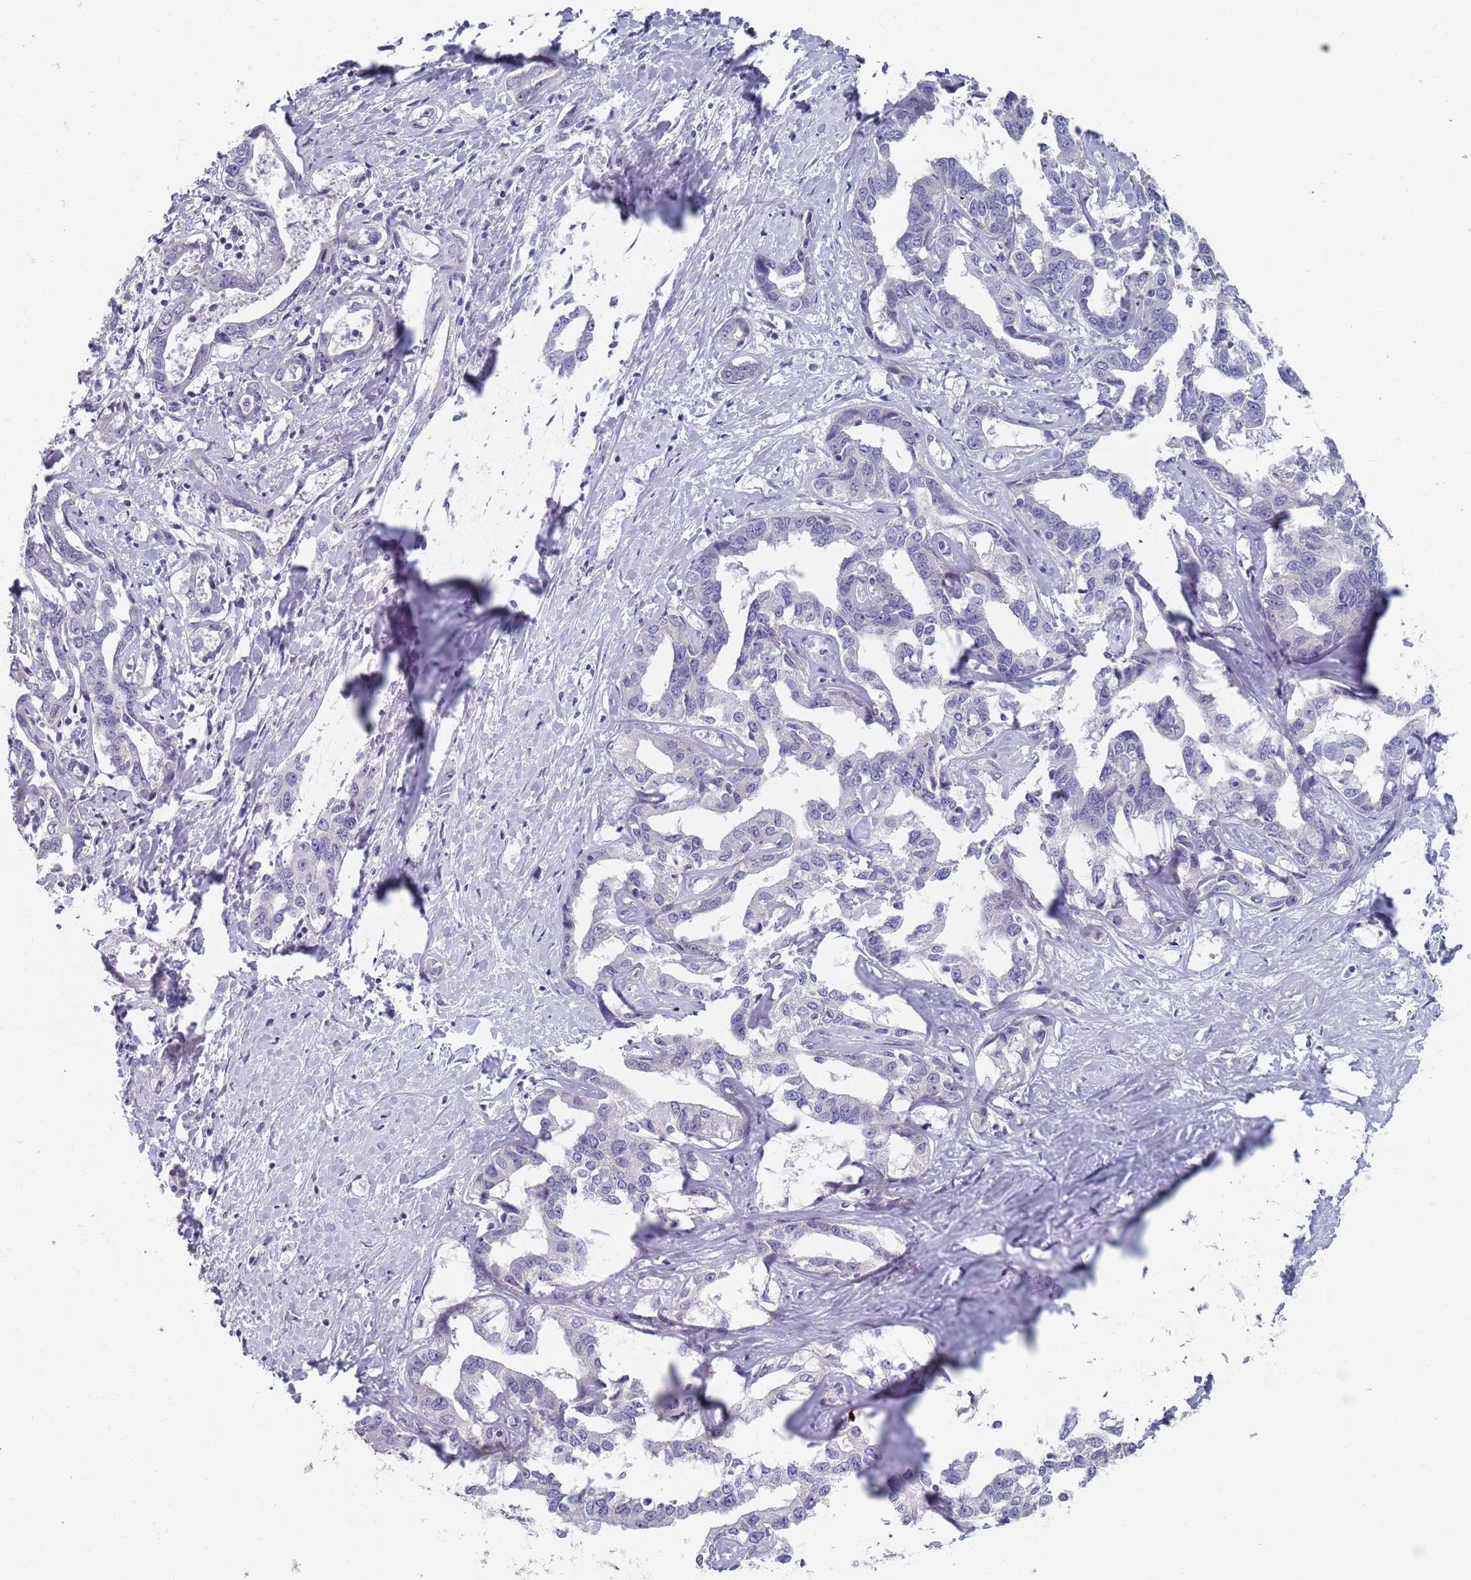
{"staining": {"intensity": "negative", "quantity": "none", "location": "none"}, "tissue": "liver cancer", "cell_type": "Tumor cells", "image_type": "cancer", "snomed": [{"axis": "morphology", "description": "Cholangiocarcinoma"}, {"axis": "topography", "description": "Liver"}], "caption": "Cholangiocarcinoma (liver) was stained to show a protein in brown. There is no significant positivity in tumor cells.", "gene": "SAMD1", "patient": {"sex": "male", "age": 59}}